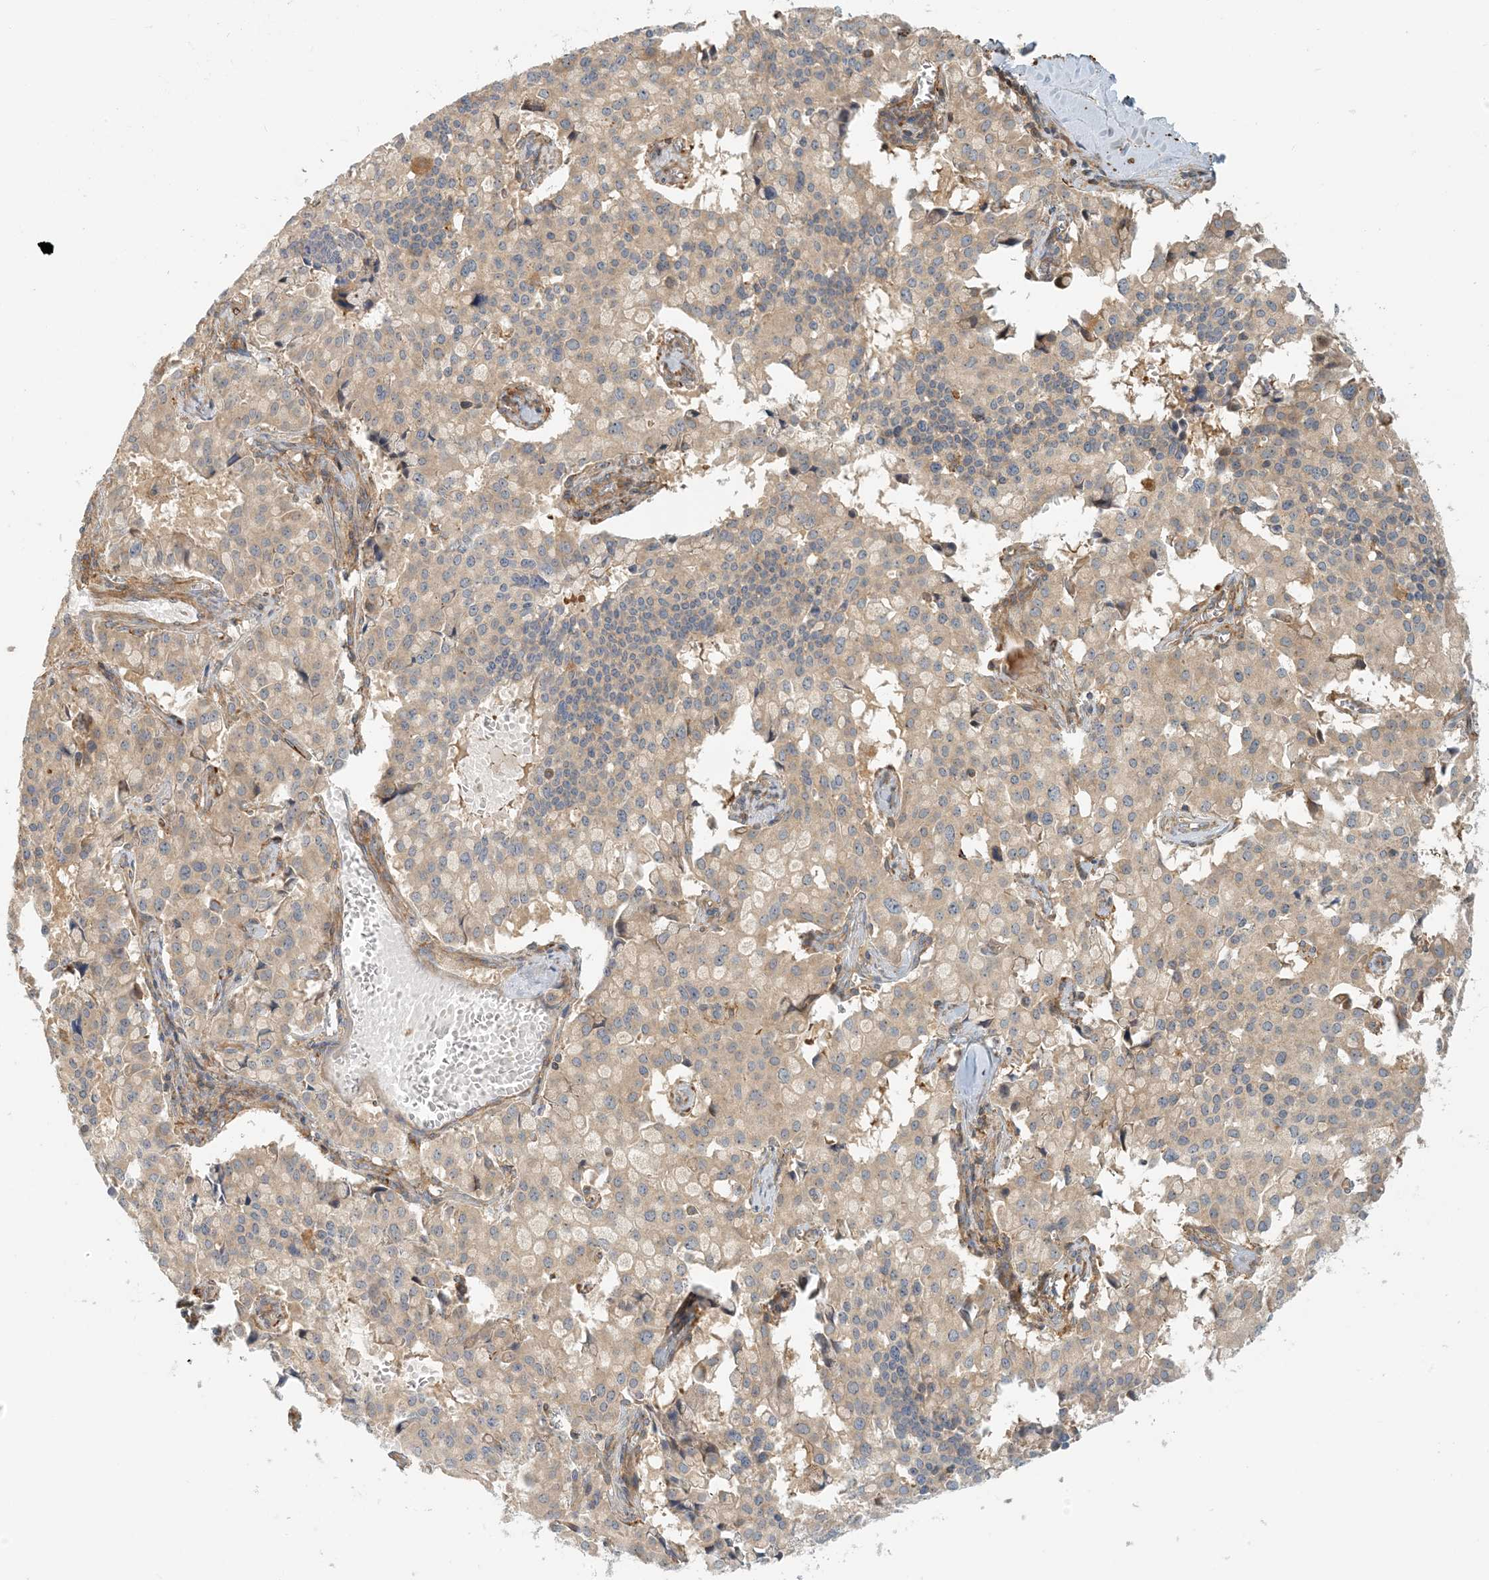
{"staining": {"intensity": "weak", "quantity": ">75%", "location": "cytoplasmic/membranous"}, "tissue": "pancreatic cancer", "cell_type": "Tumor cells", "image_type": "cancer", "snomed": [{"axis": "morphology", "description": "Adenocarcinoma, NOS"}, {"axis": "topography", "description": "Pancreas"}], "caption": "IHC of human pancreatic cancer shows low levels of weak cytoplasmic/membranous positivity in about >75% of tumor cells.", "gene": "COLEC11", "patient": {"sex": "male", "age": 65}}